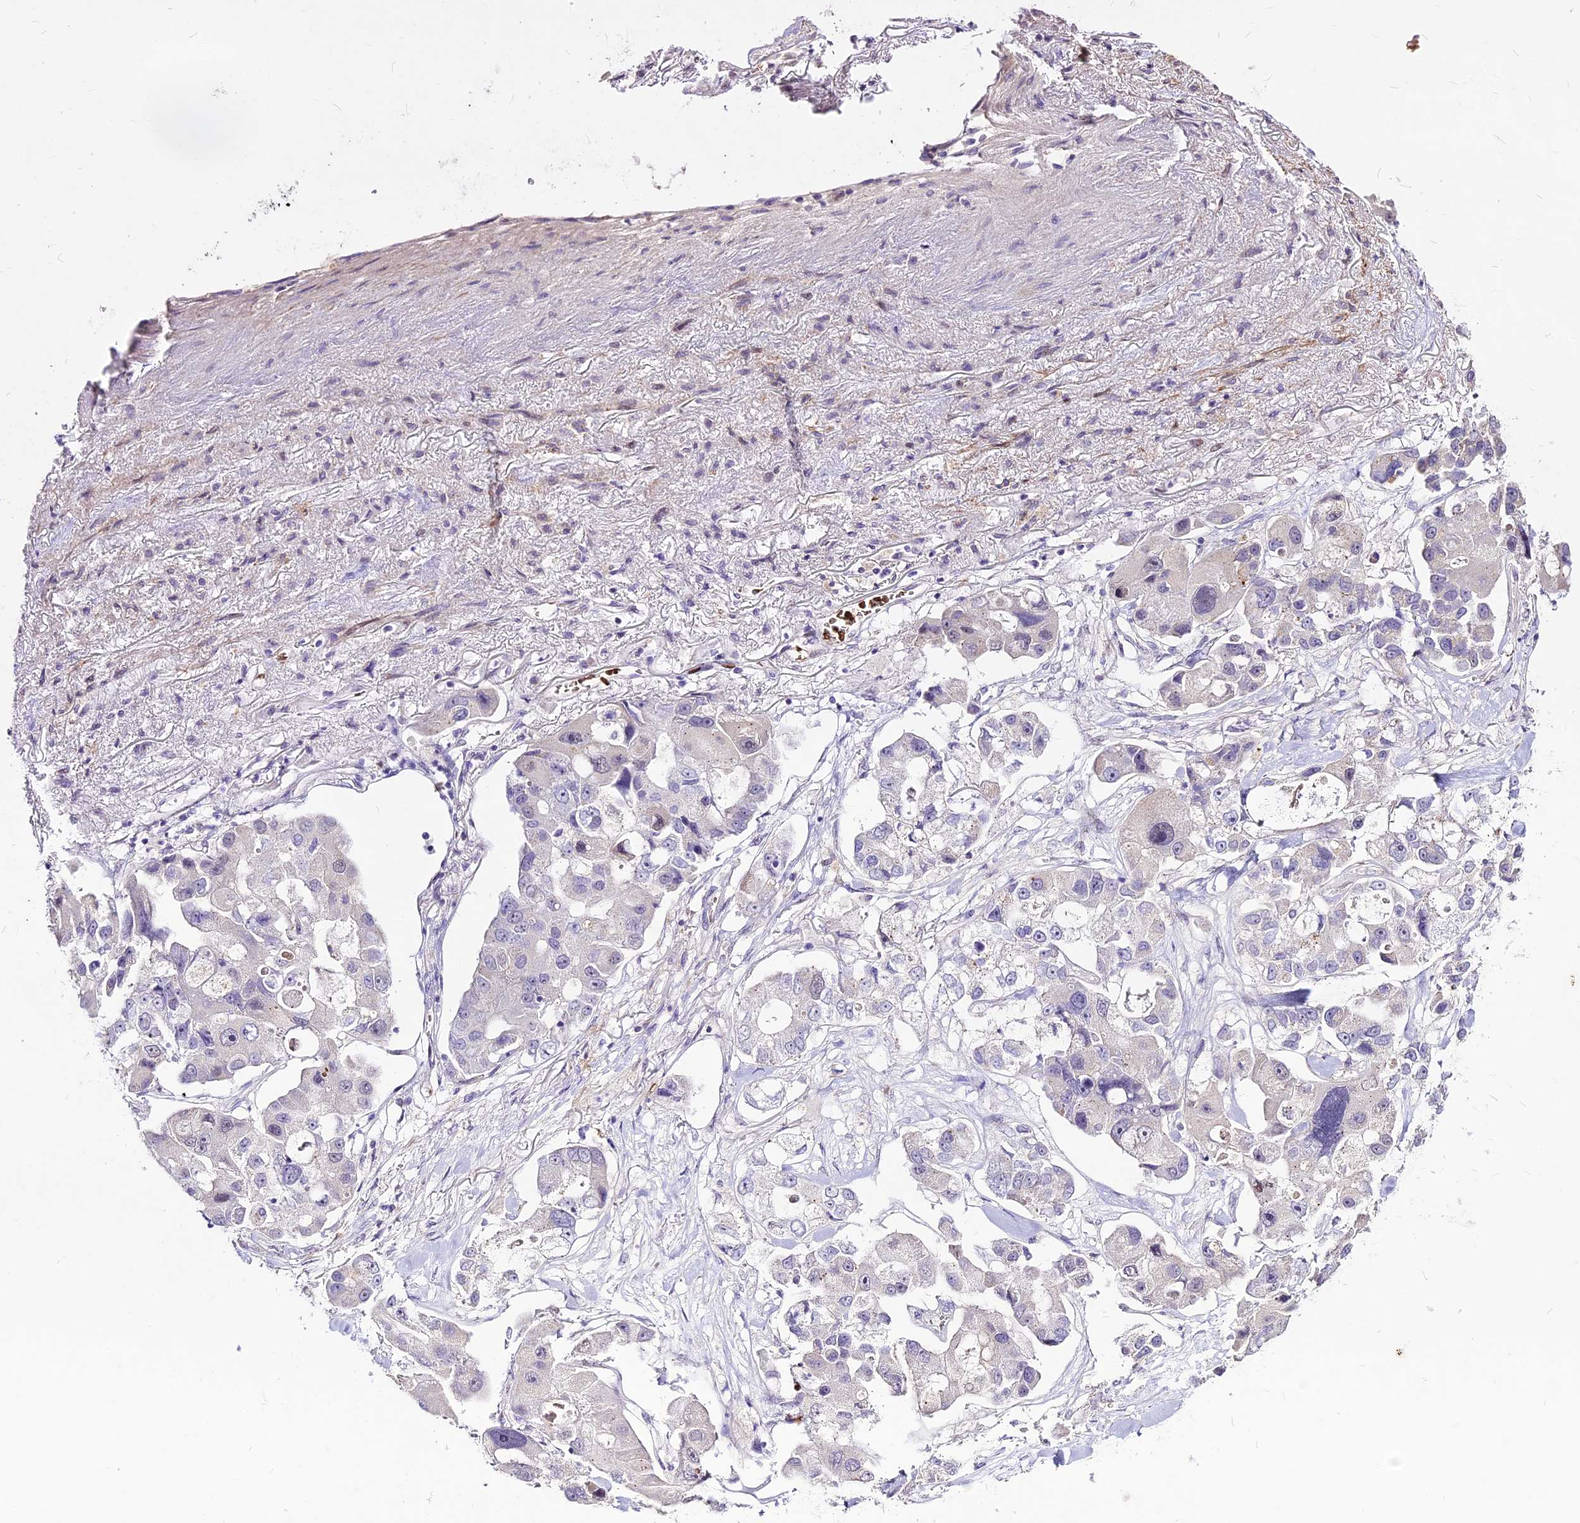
{"staining": {"intensity": "negative", "quantity": "none", "location": "none"}, "tissue": "lung cancer", "cell_type": "Tumor cells", "image_type": "cancer", "snomed": [{"axis": "morphology", "description": "Adenocarcinoma, NOS"}, {"axis": "topography", "description": "Lung"}], "caption": "Tumor cells are negative for brown protein staining in lung cancer (adenocarcinoma).", "gene": "SUSD3", "patient": {"sex": "female", "age": 54}}